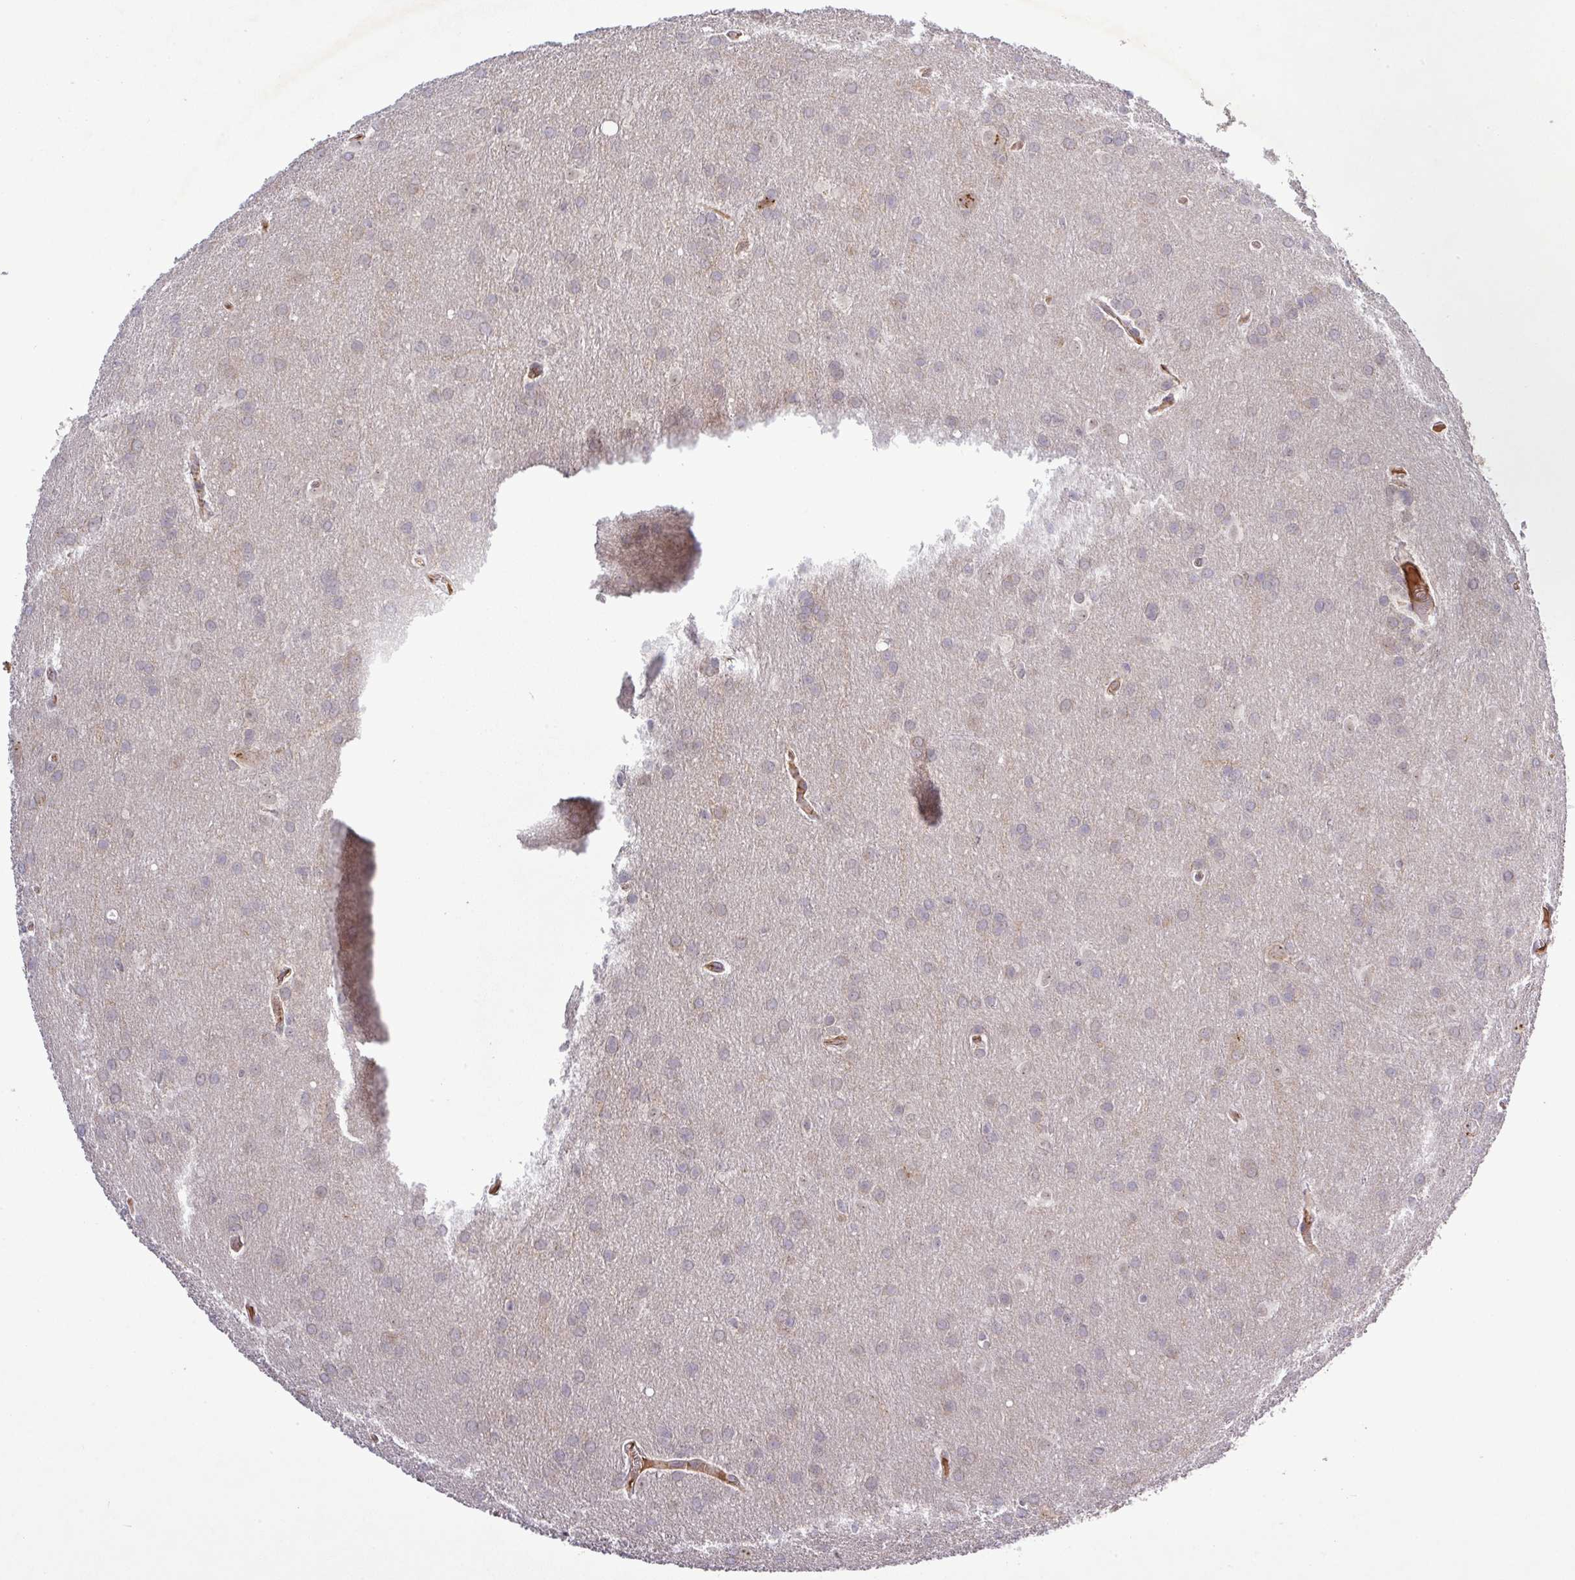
{"staining": {"intensity": "weak", "quantity": "<25%", "location": "cytoplasmic/membranous"}, "tissue": "glioma", "cell_type": "Tumor cells", "image_type": "cancer", "snomed": [{"axis": "morphology", "description": "Glioma, malignant, Low grade"}, {"axis": "topography", "description": "Brain"}], "caption": "High magnification brightfield microscopy of glioma stained with DAB (brown) and counterstained with hematoxylin (blue): tumor cells show no significant positivity.", "gene": "PCDH1", "patient": {"sex": "female", "age": 32}}